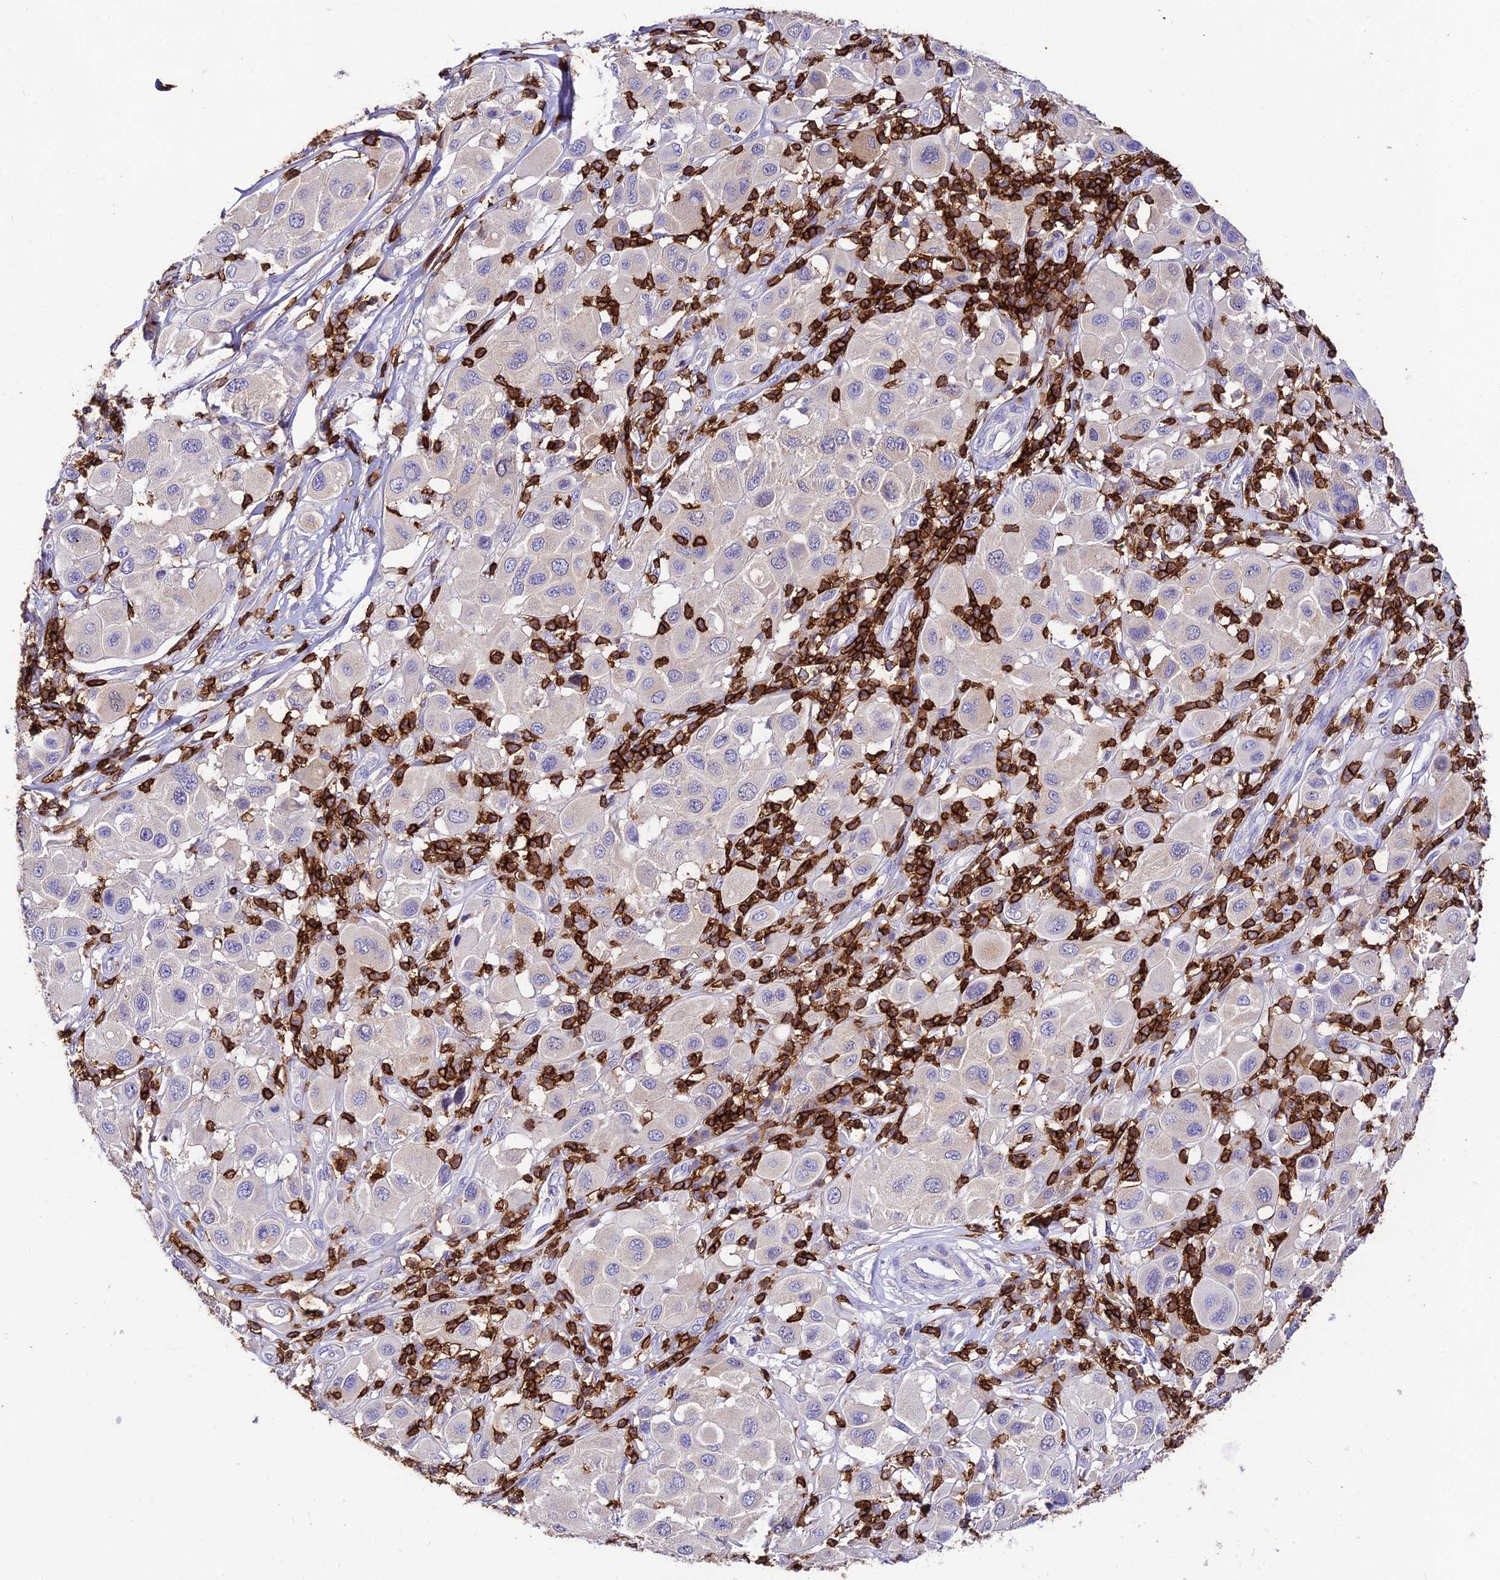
{"staining": {"intensity": "negative", "quantity": "none", "location": "none"}, "tissue": "melanoma", "cell_type": "Tumor cells", "image_type": "cancer", "snomed": [{"axis": "morphology", "description": "Malignant melanoma, Metastatic site"}, {"axis": "topography", "description": "Skin"}], "caption": "Tumor cells show no significant positivity in melanoma.", "gene": "PTPRCAP", "patient": {"sex": "male", "age": 41}}